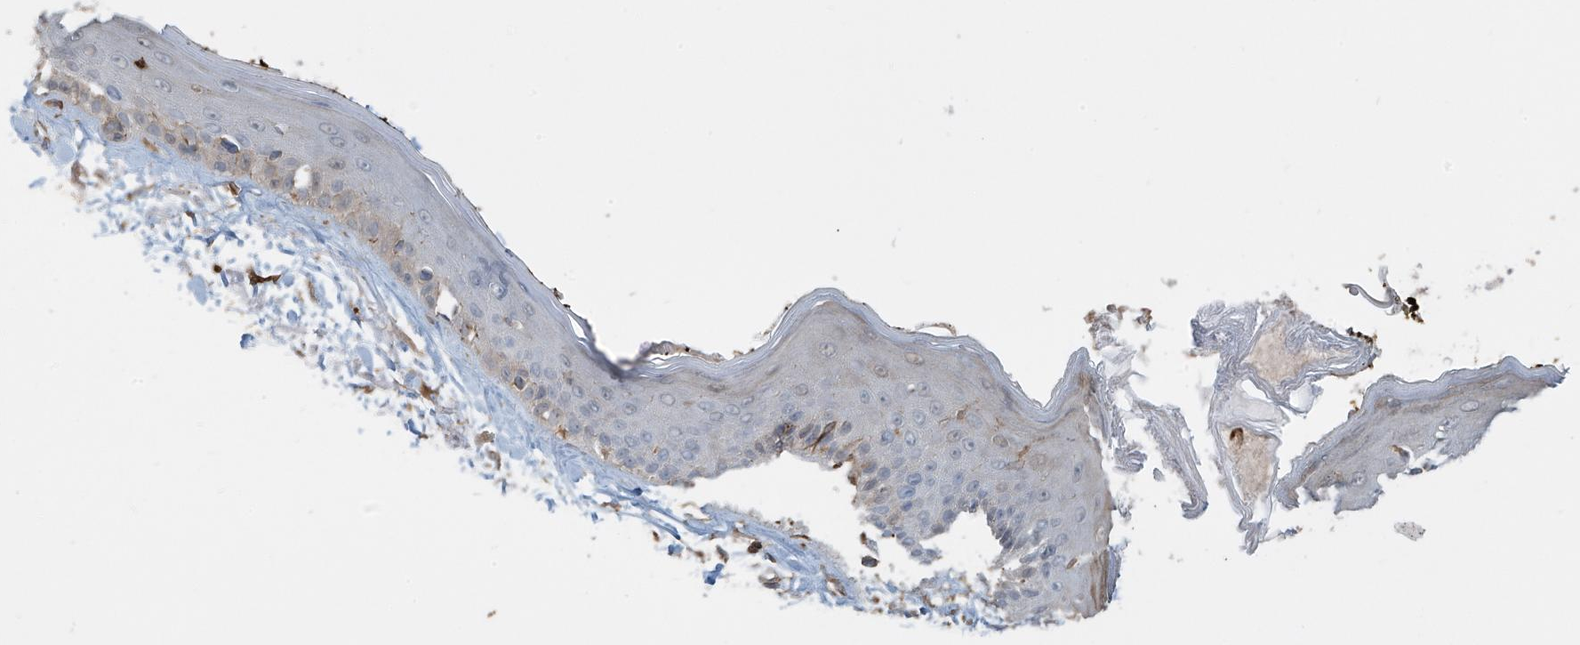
{"staining": {"intensity": "moderate", "quantity": ">75%", "location": "cytoplasmic/membranous"}, "tissue": "skin", "cell_type": "Fibroblasts", "image_type": "normal", "snomed": [{"axis": "morphology", "description": "Normal tissue, NOS"}, {"axis": "topography", "description": "Skin"}, {"axis": "topography", "description": "Skeletal muscle"}], "caption": "Brown immunohistochemical staining in normal human skin shows moderate cytoplasmic/membranous staining in approximately >75% of fibroblasts. (Stains: DAB (3,3'-diaminobenzidine) in brown, nuclei in blue, Microscopy: brightfield microscopy at high magnification).", "gene": "SH3BGRL3", "patient": {"sex": "male", "age": 83}}